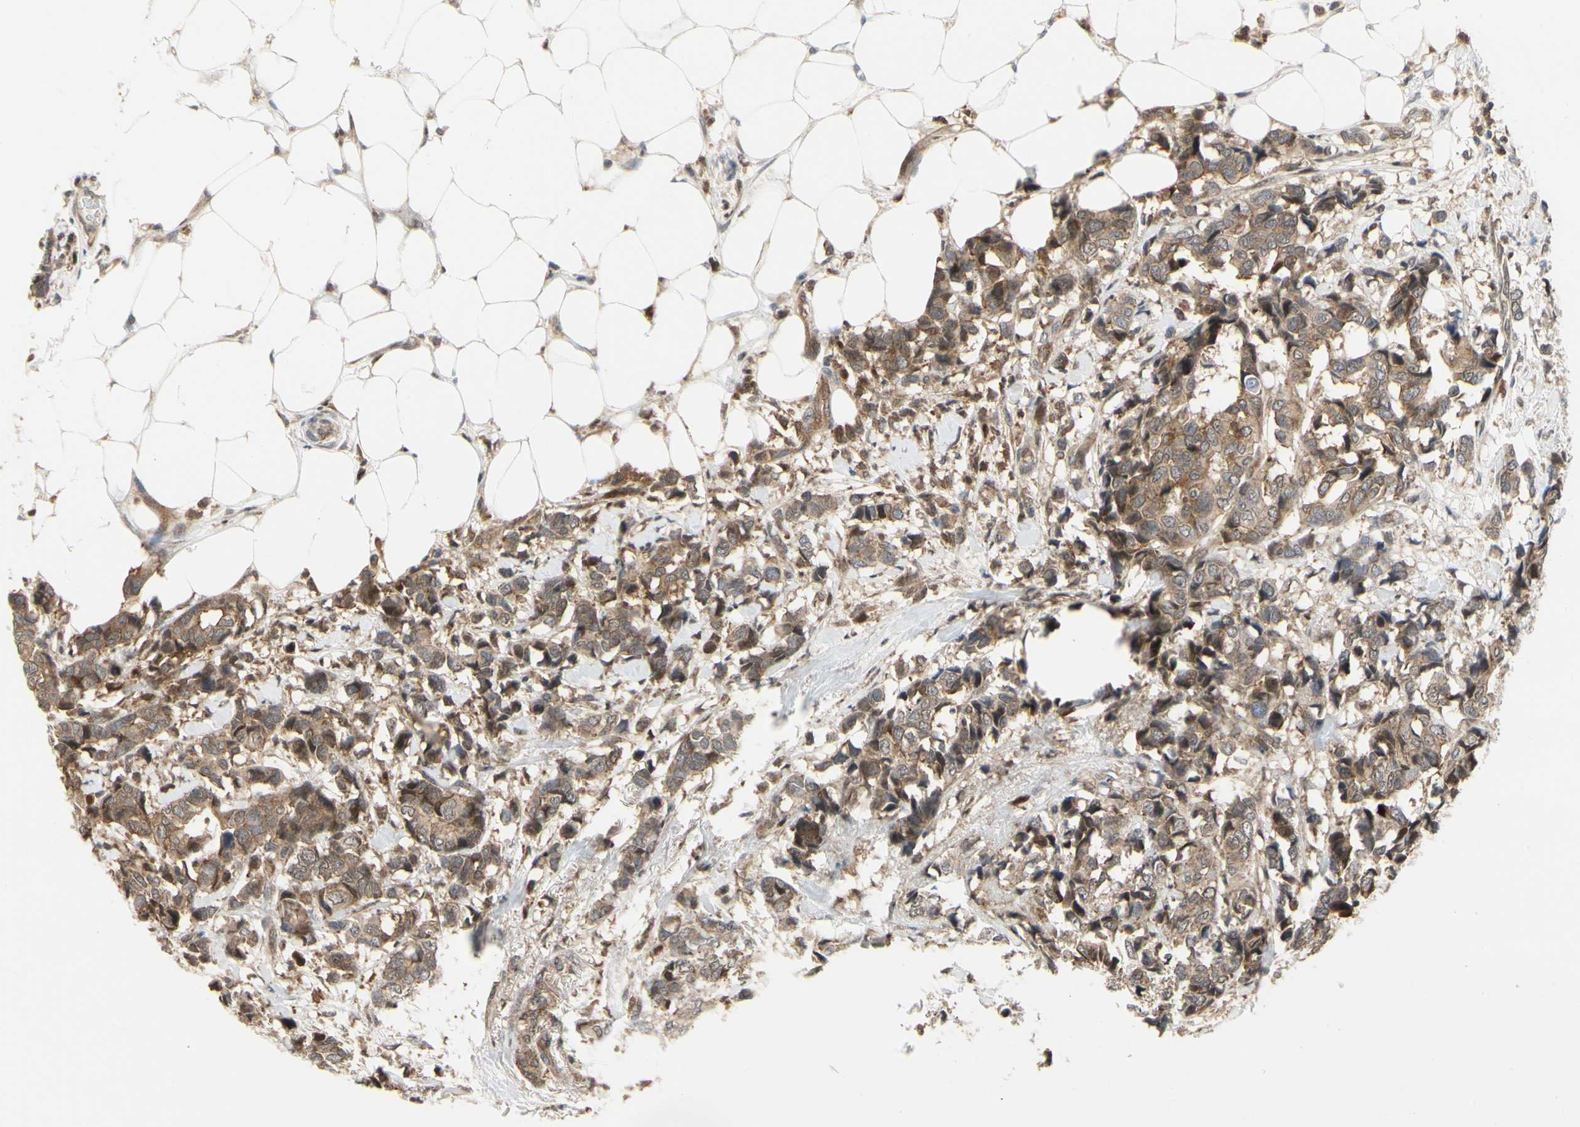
{"staining": {"intensity": "moderate", "quantity": ">75%", "location": "cytoplasmic/membranous"}, "tissue": "breast cancer", "cell_type": "Tumor cells", "image_type": "cancer", "snomed": [{"axis": "morphology", "description": "Duct carcinoma"}, {"axis": "topography", "description": "Breast"}], "caption": "The photomicrograph displays a brown stain indicating the presence of a protein in the cytoplasmic/membranous of tumor cells in breast invasive ductal carcinoma.", "gene": "CDK5", "patient": {"sex": "female", "age": 87}}